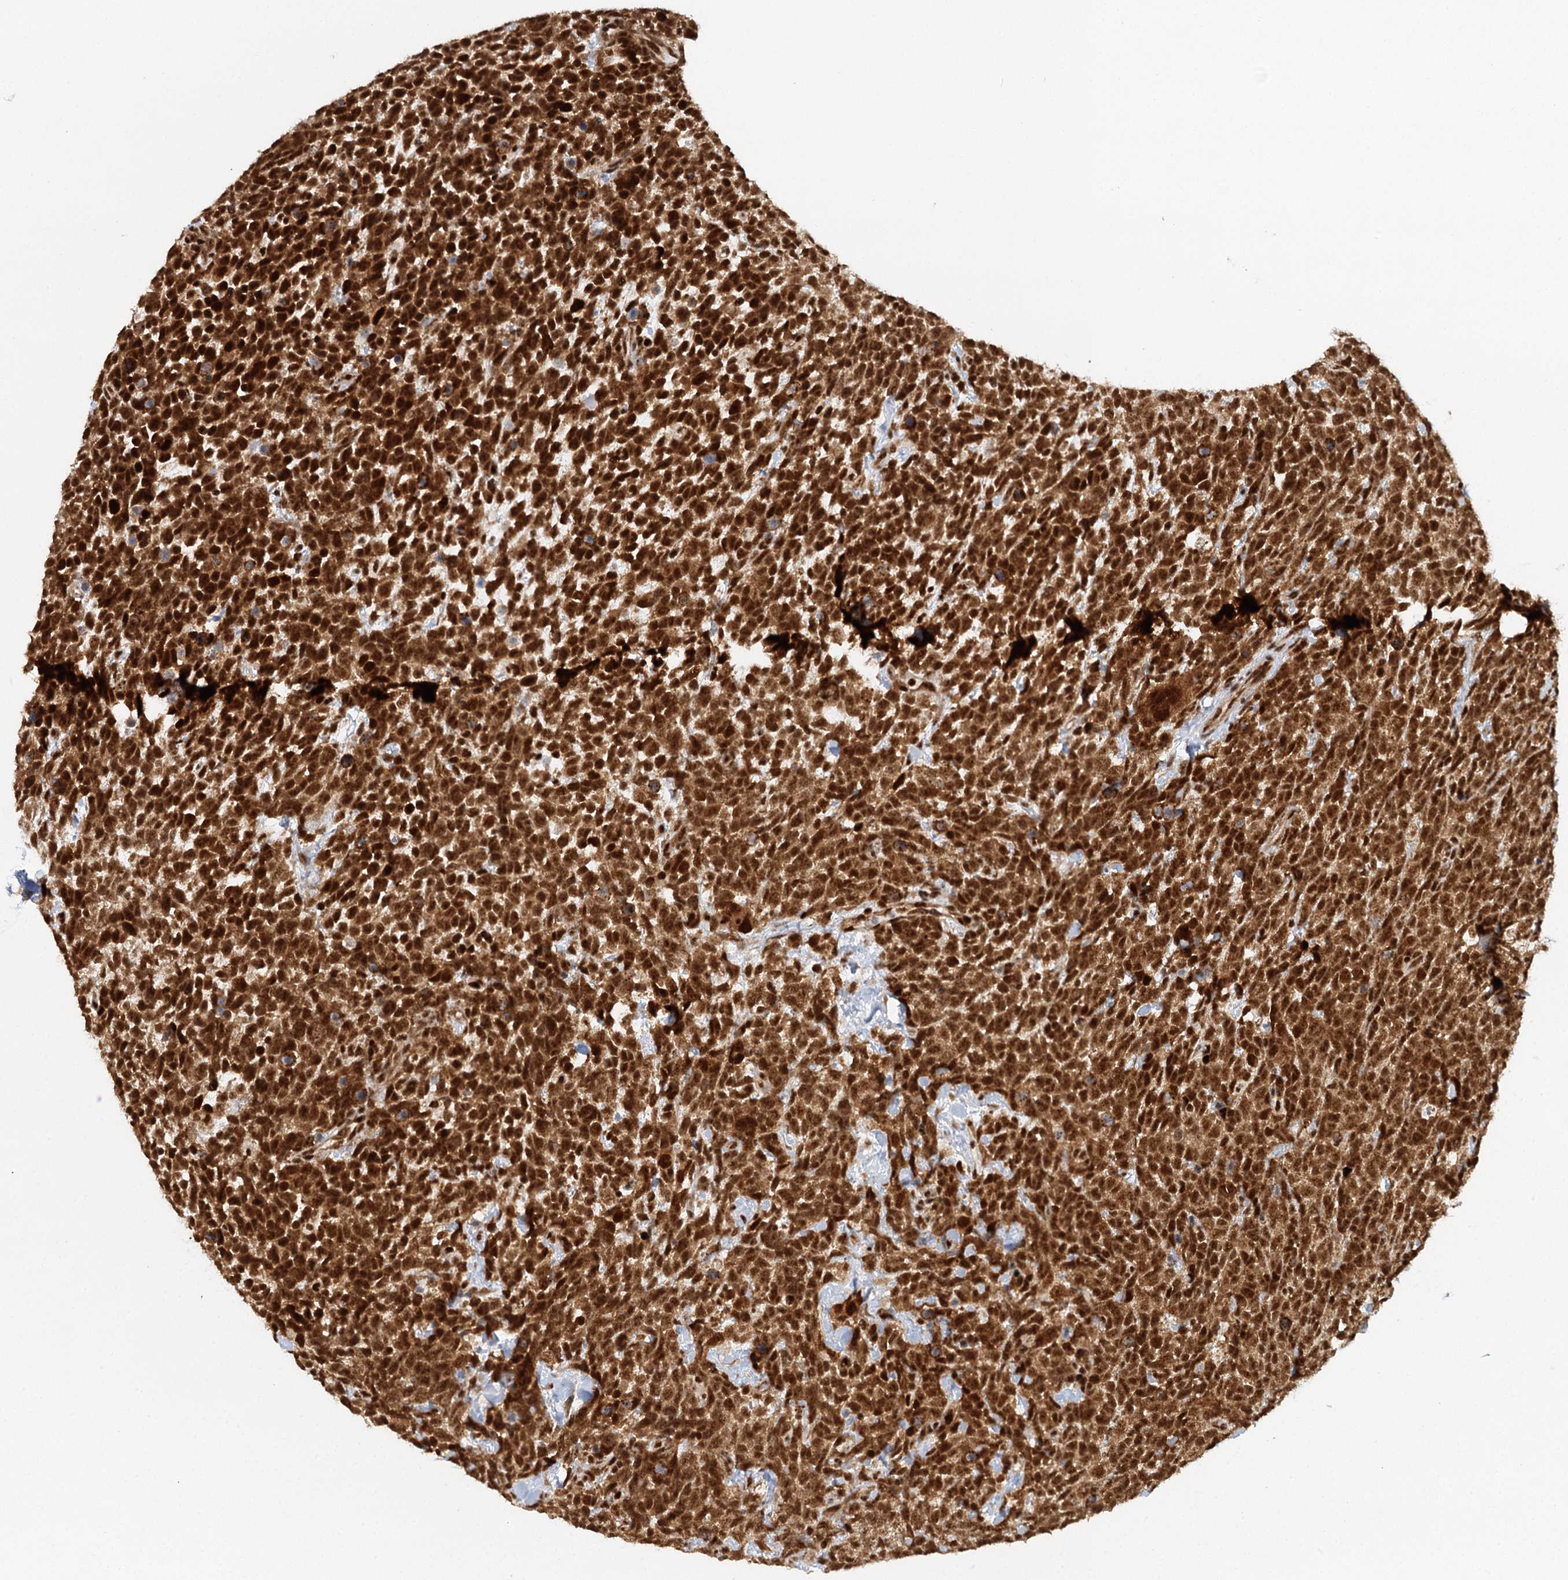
{"staining": {"intensity": "strong", "quantity": ">75%", "location": "nuclear"}, "tissue": "urothelial cancer", "cell_type": "Tumor cells", "image_type": "cancer", "snomed": [{"axis": "morphology", "description": "Urothelial carcinoma, High grade"}, {"axis": "topography", "description": "Urinary bladder"}], "caption": "An immunohistochemistry histopathology image of neoplastic tissue is shown. Protein staining in brown shows strong nuclear positivity in urothelial cancer within tumor cells.", "gene": "GPATCH11", "patient": {"sex": "female", "age": 82}}